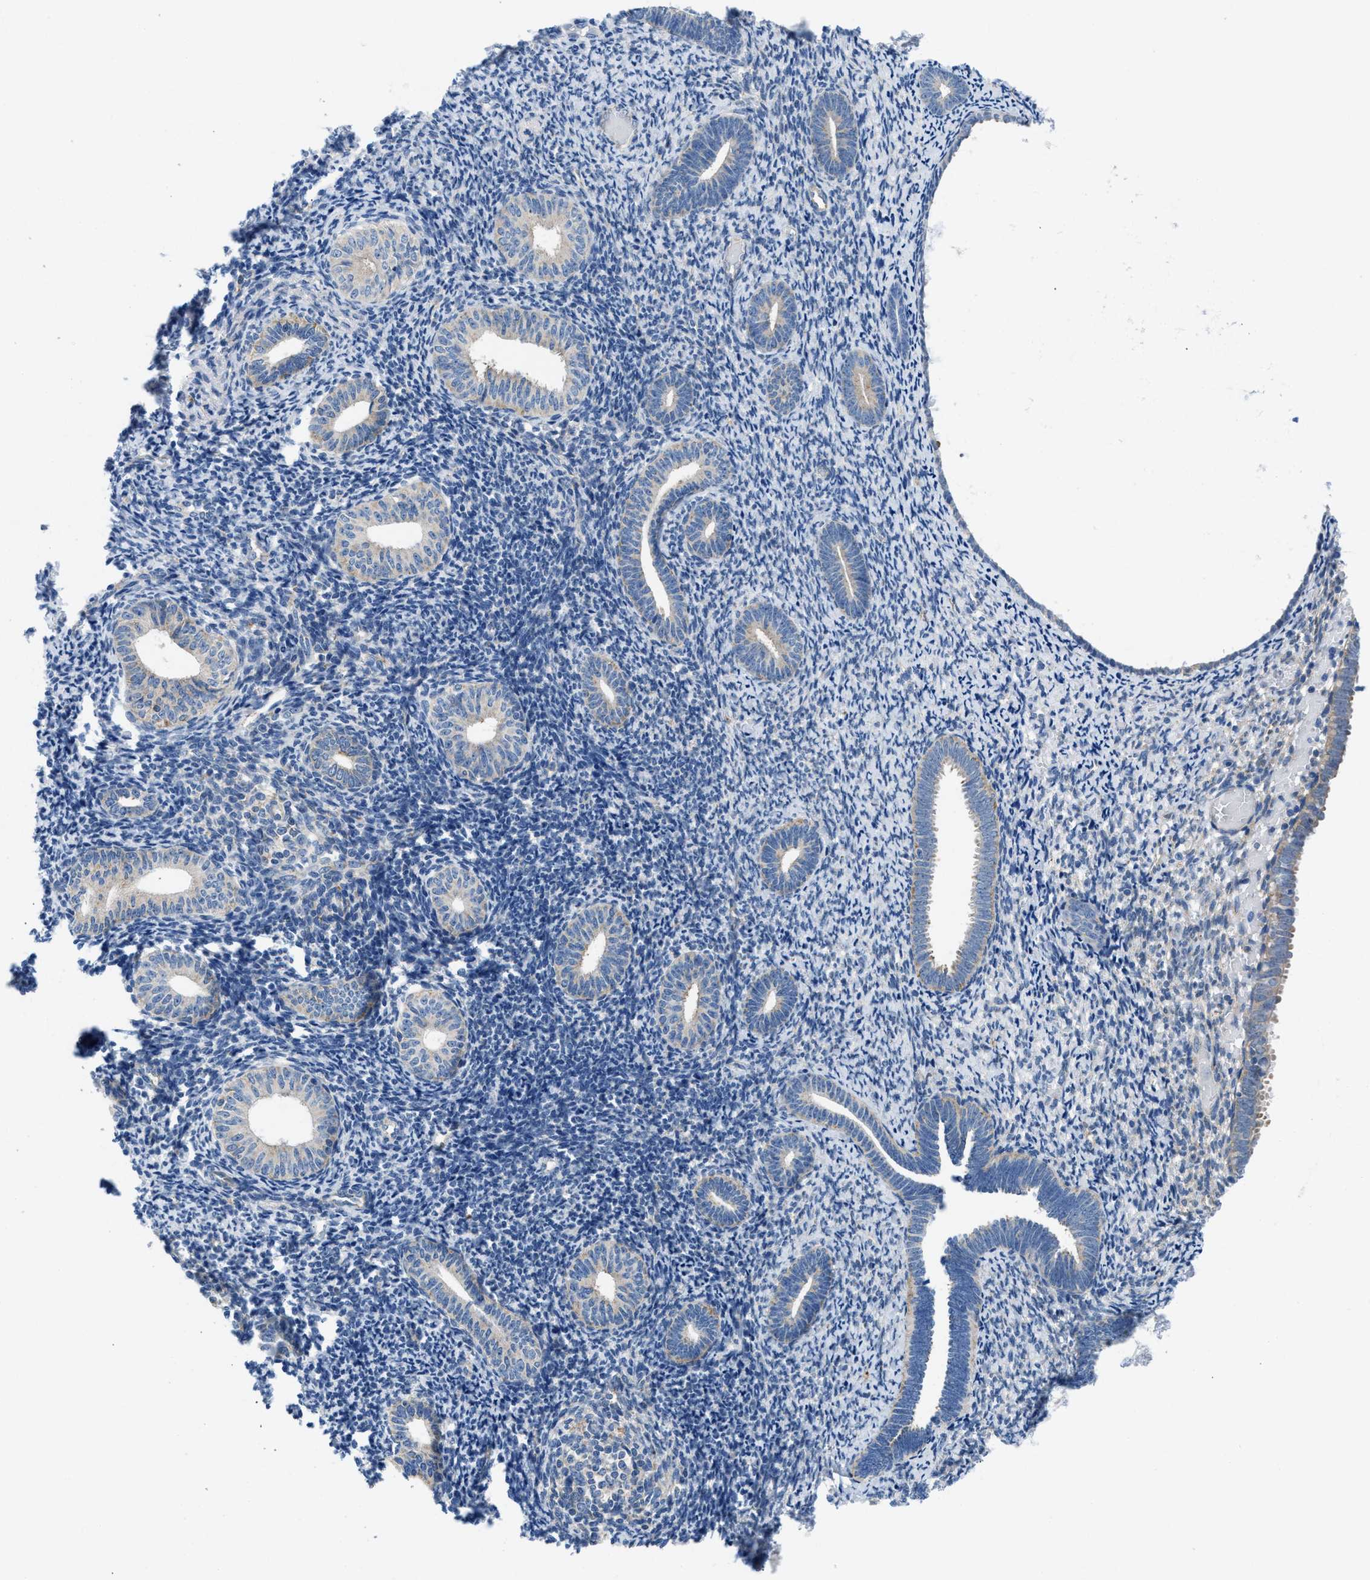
{"staining": {"intensity": "negative", "quantity": "none", "location": "none"}, "tissue": "endometrium", "cell_type": "Cells in endometrial stroma", "image_type": "normal", "snomed": [{"axis": "morphology", "description": "Normal tissue, NOS"}, {"axis": "topography", "description": "Endometrium"}], "caption": "DAB immunohistochemical staining of benign human endometrium reveals no significant expression in cells in endometrial stroma.", "gene": "BNC2", "patient": {"sex": "female", "age": 66}}